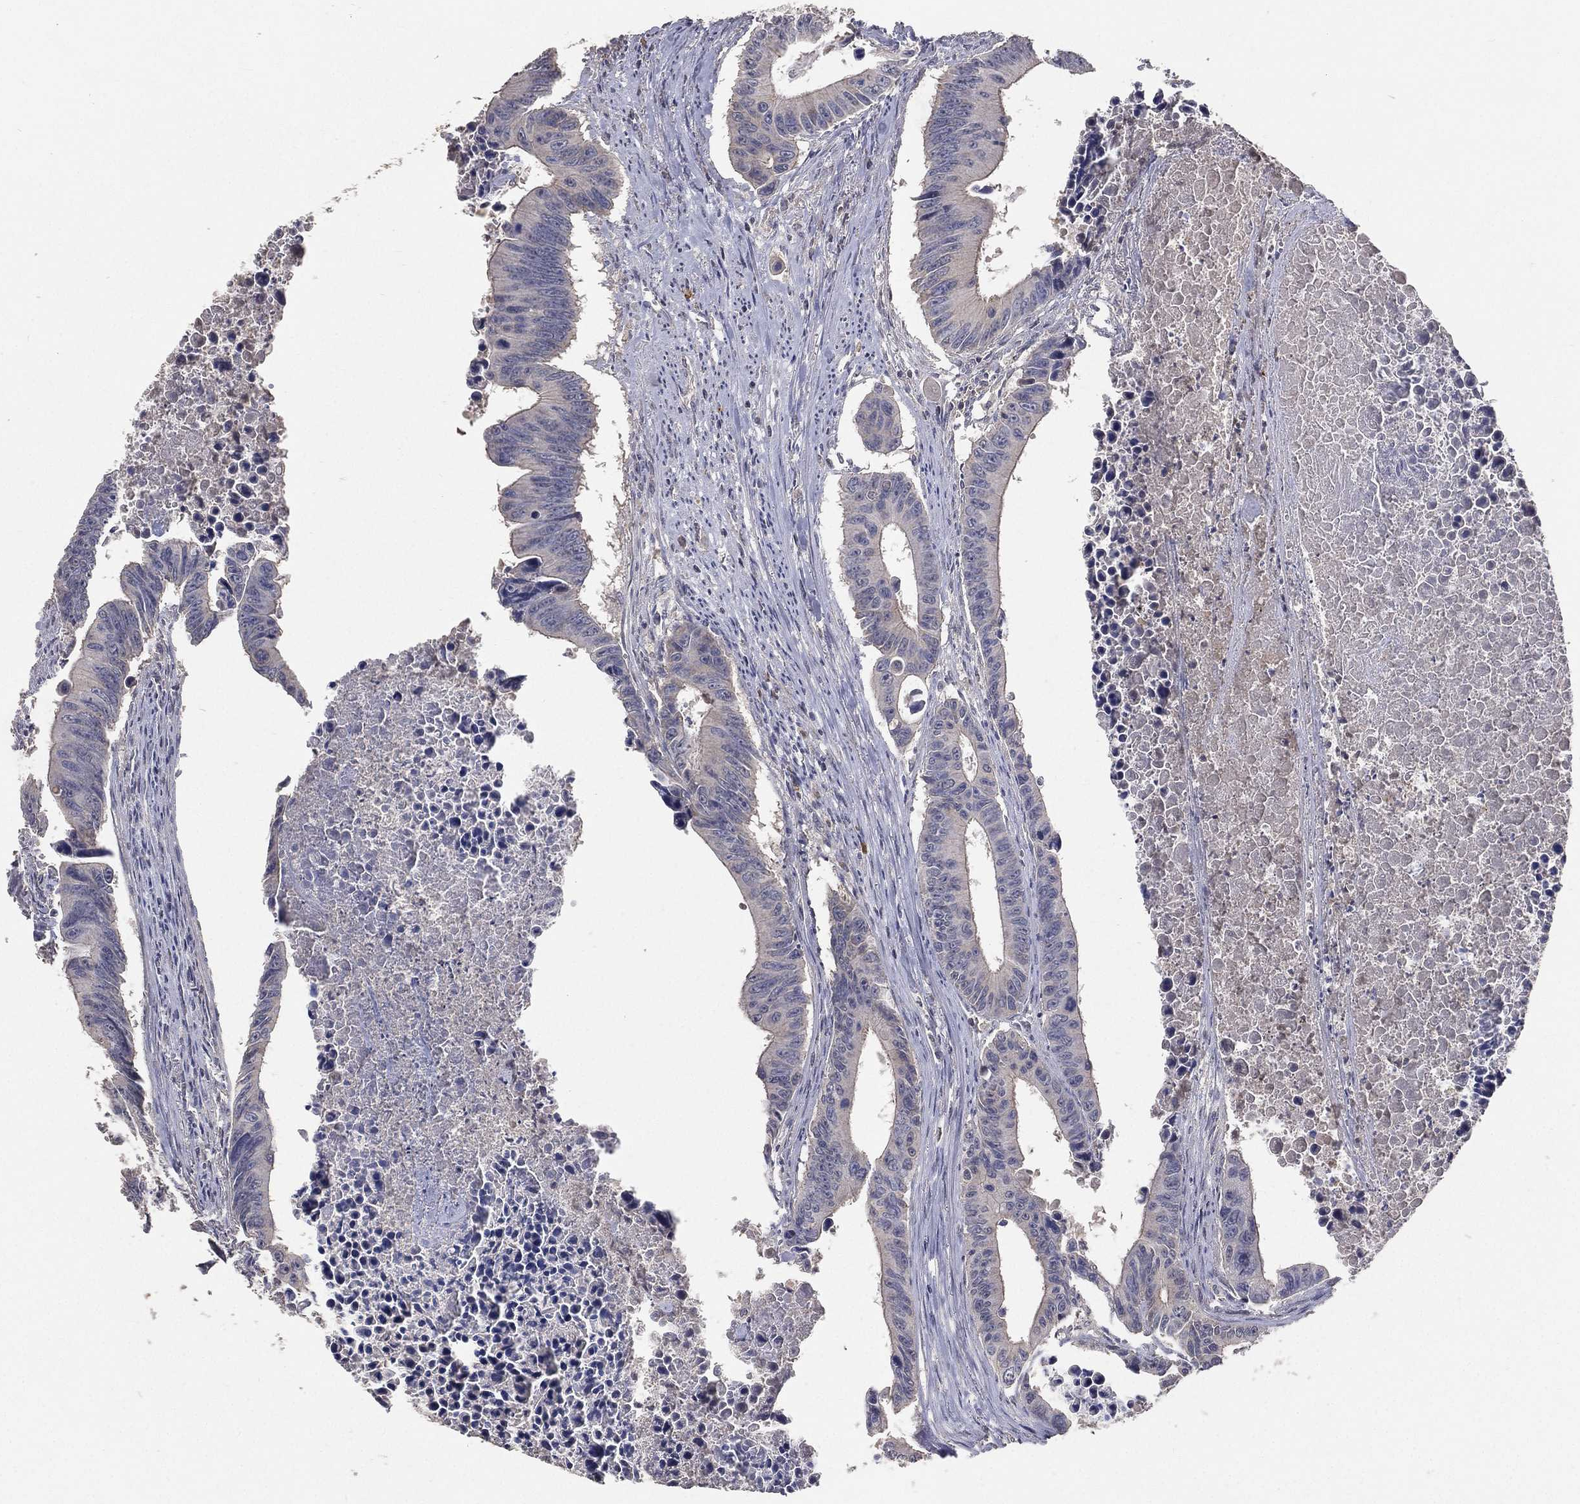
{"staining": {"intensity": "negative", "quantity": "none", "location": "none"}, "tissue": "colorectal cancer", "cell_type": "Tumor cells", "image_type": "cancer", "snomed": [{"axis": "morphology", "description": "Adenocarcinoma, NOS"}, {"axis": "topography", "description": "Colon"}], "caption": "High power microscopy photomicrograph of an IHC histopathology image of colorectal cancer (adenocarcinoma), revealing no significant staining in tumor cells.", "gene": "SNAP25", "patient": {"sex": "female", "age": 87}}